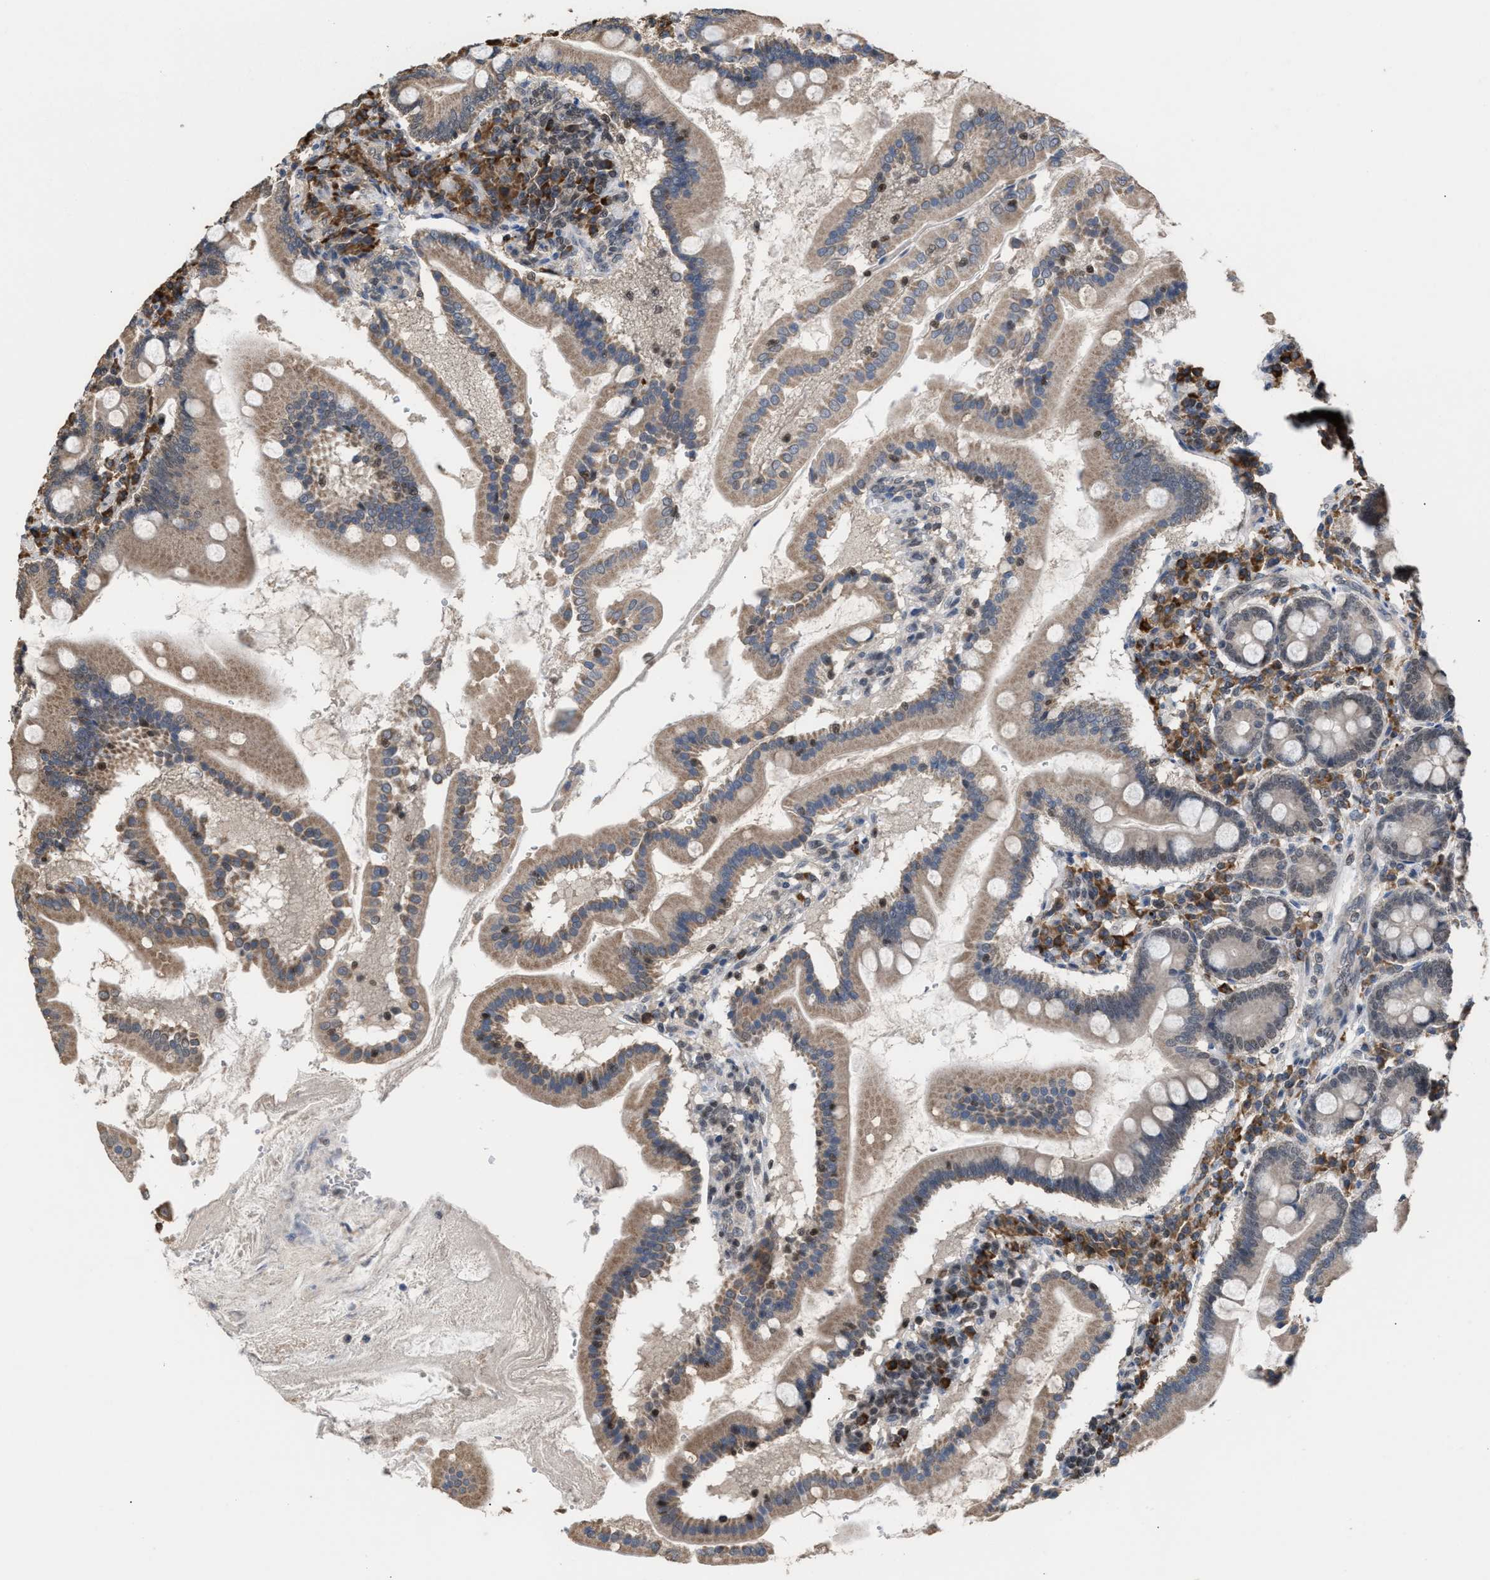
{"staining": {"intensity": "moderate", "quantity": "25%-75%", "location": "cytoplasmic/membranous"}, "tissue": "duodenum", "cell_type": "Glandular cells", "image_type": "normal", "snomed": [{"axis": "morphology", "description": "Normal tissue, NOS"}, {"axis": "topography", "description": "Duodenum"}], "caption": "This image demonstrates immunohistochemistry staining of unremarkable duodenum, with medium moderate cytoplasmic/membranous positivity in about 25%-75% of glandular cells.", "gene": "C9orf78", "patient": {"sex": "male", "age": 50}}